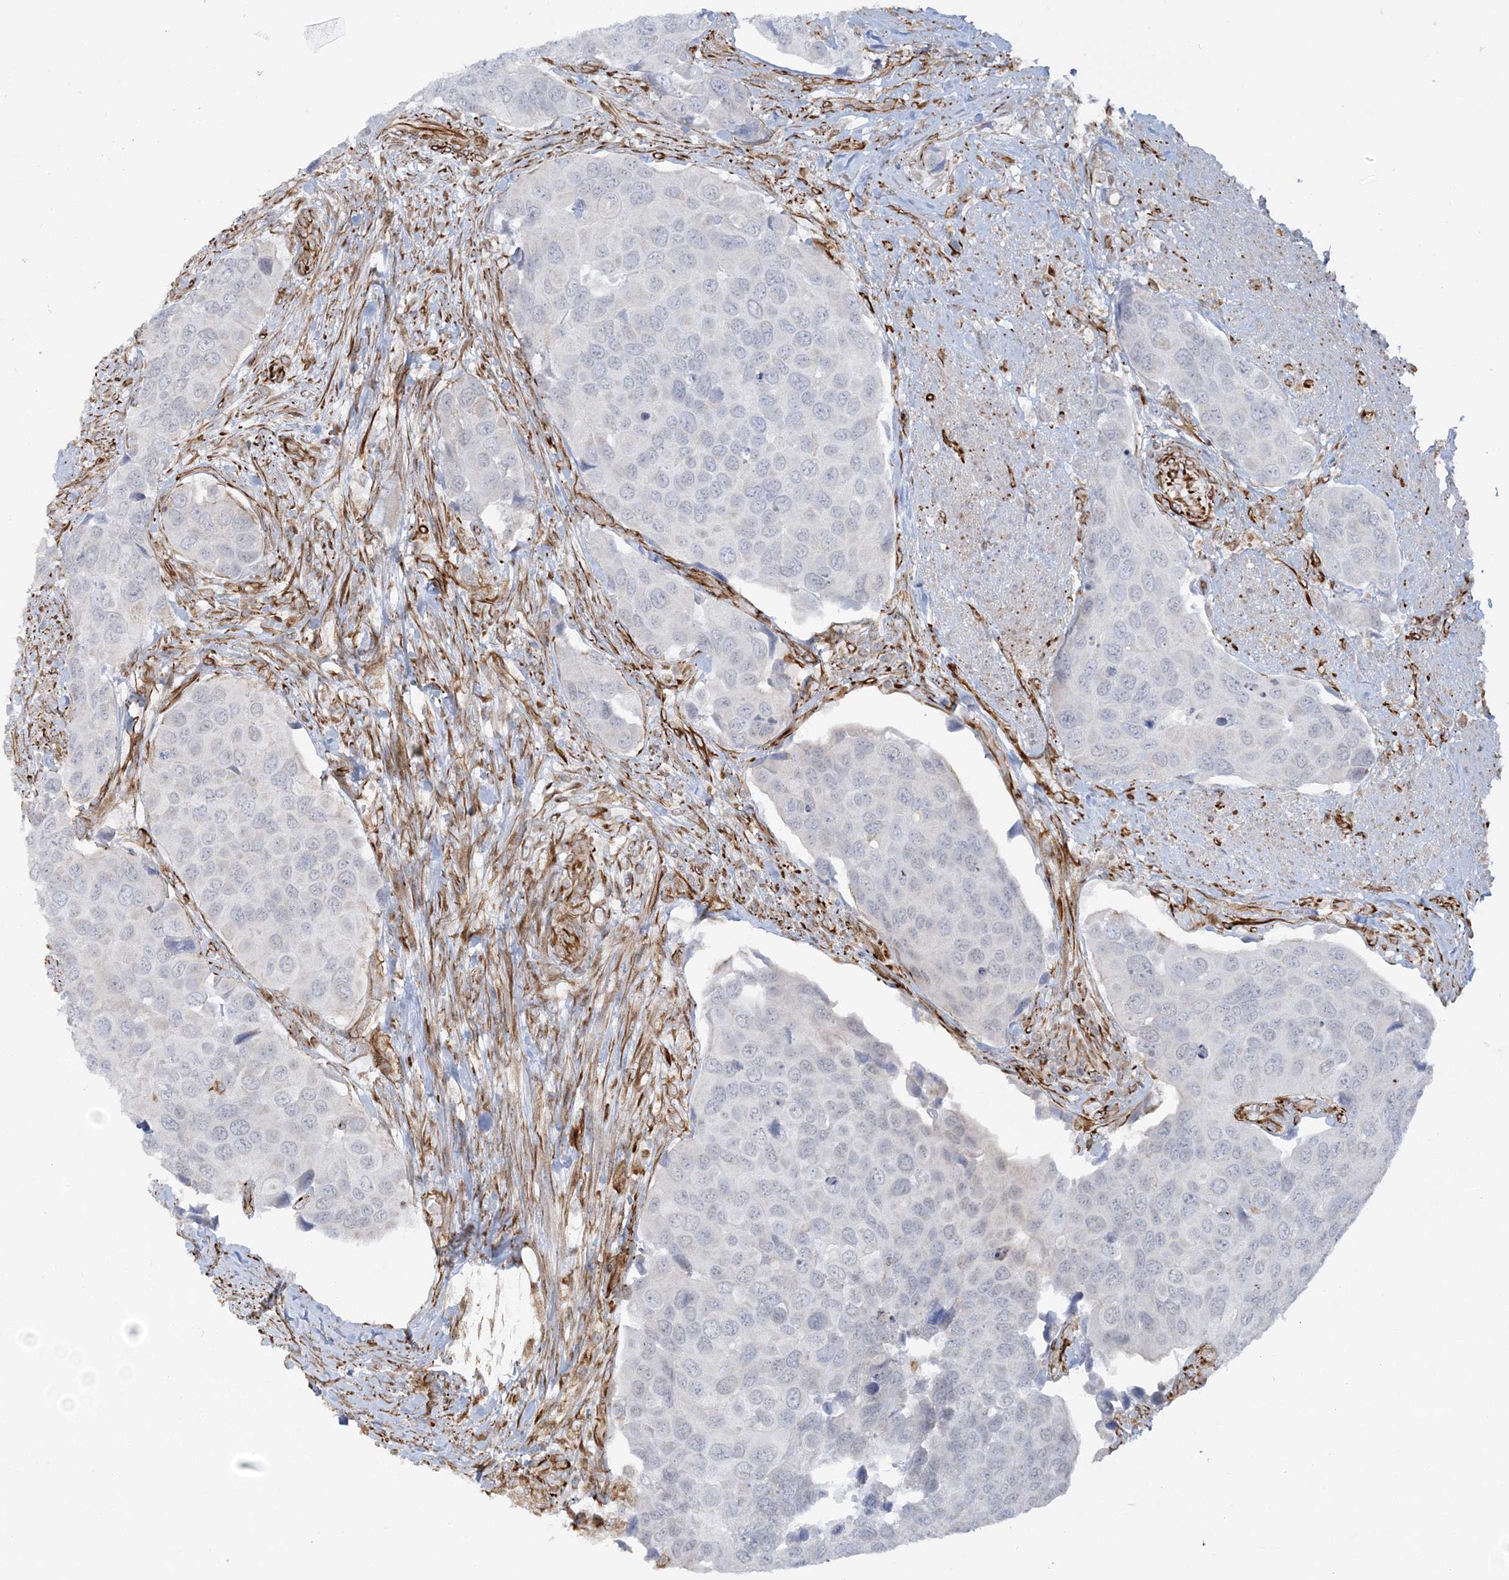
{"staining": {"intensity": "negative", "quantity": "none", "location": "none"}, "tissue": "urothelial cancer", "cell_type": "Tumor cells", "image_type": "cancer", "snomed": [{"axis": "morphology", "description": "Urothelial carcinoma, High grade"}, {"axis": "topography", "description": "Urinary bladder"}], "caption": "DAB (3,3'-diaminobenzidine) immunohistochemical staining of urothelial cancer shows no significant expression in tumor cells.", "gene": "SCLT1", "patient": {"sex": "male", "age": 74}}